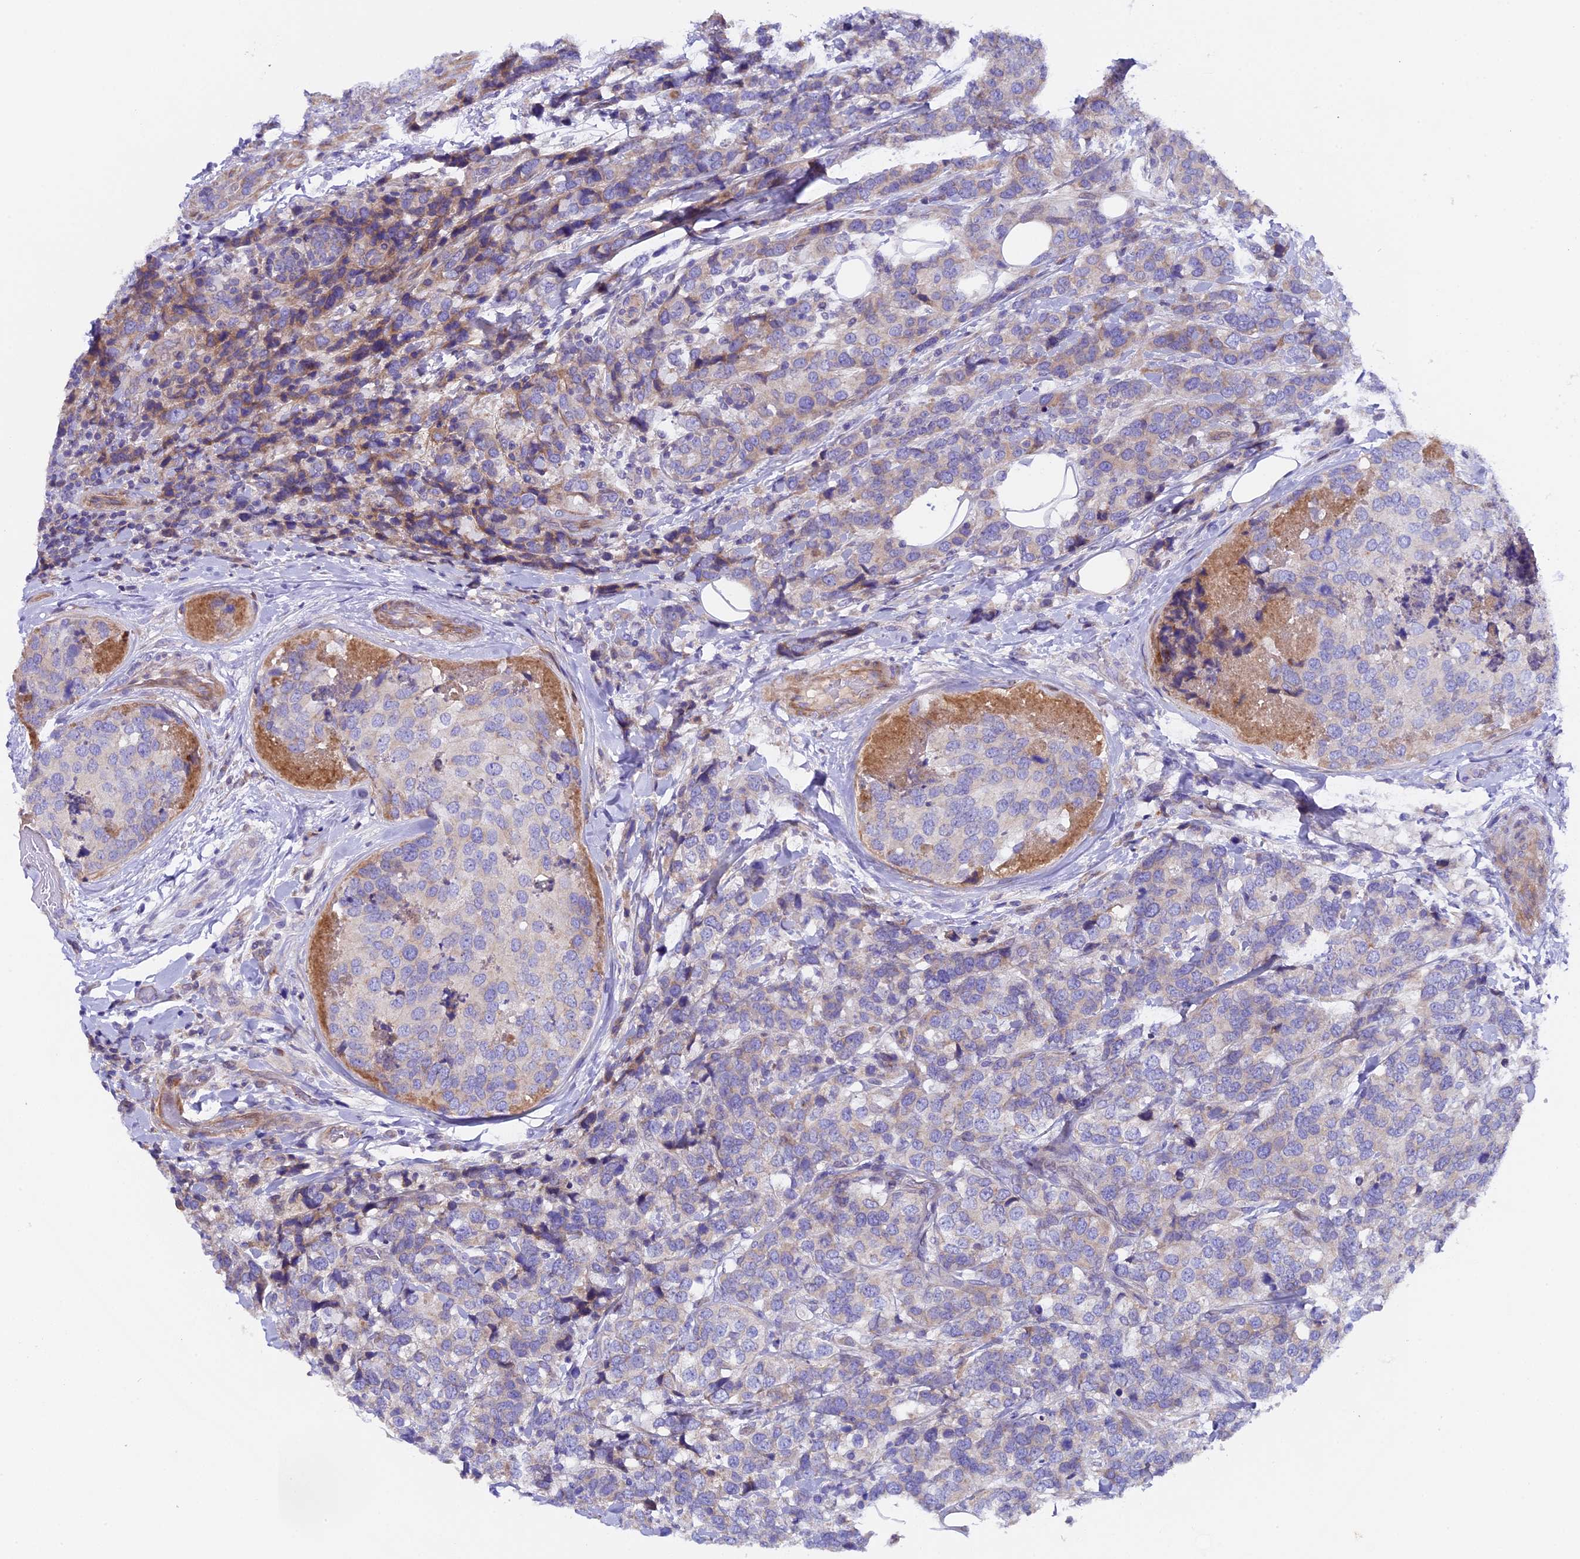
{"staining": {"intensity": "weak", "quantity": "<25%", "location": "cytoplasmic/membranous"}, "tissue": "breast cancer", "cell_type": "Tumor cells", "image_type": "cancer", "snomed": [{"axis": "morphology", "description": "Lobular carcinoma"}, {"axis": "topography", "description": "Breast"}], "caption": "A histopathology image of human lobular carcinoma (breast) is negative for staining in tumor cells.", "gene": "PIGU", "patient": {"sex": "female", "age": 59}}